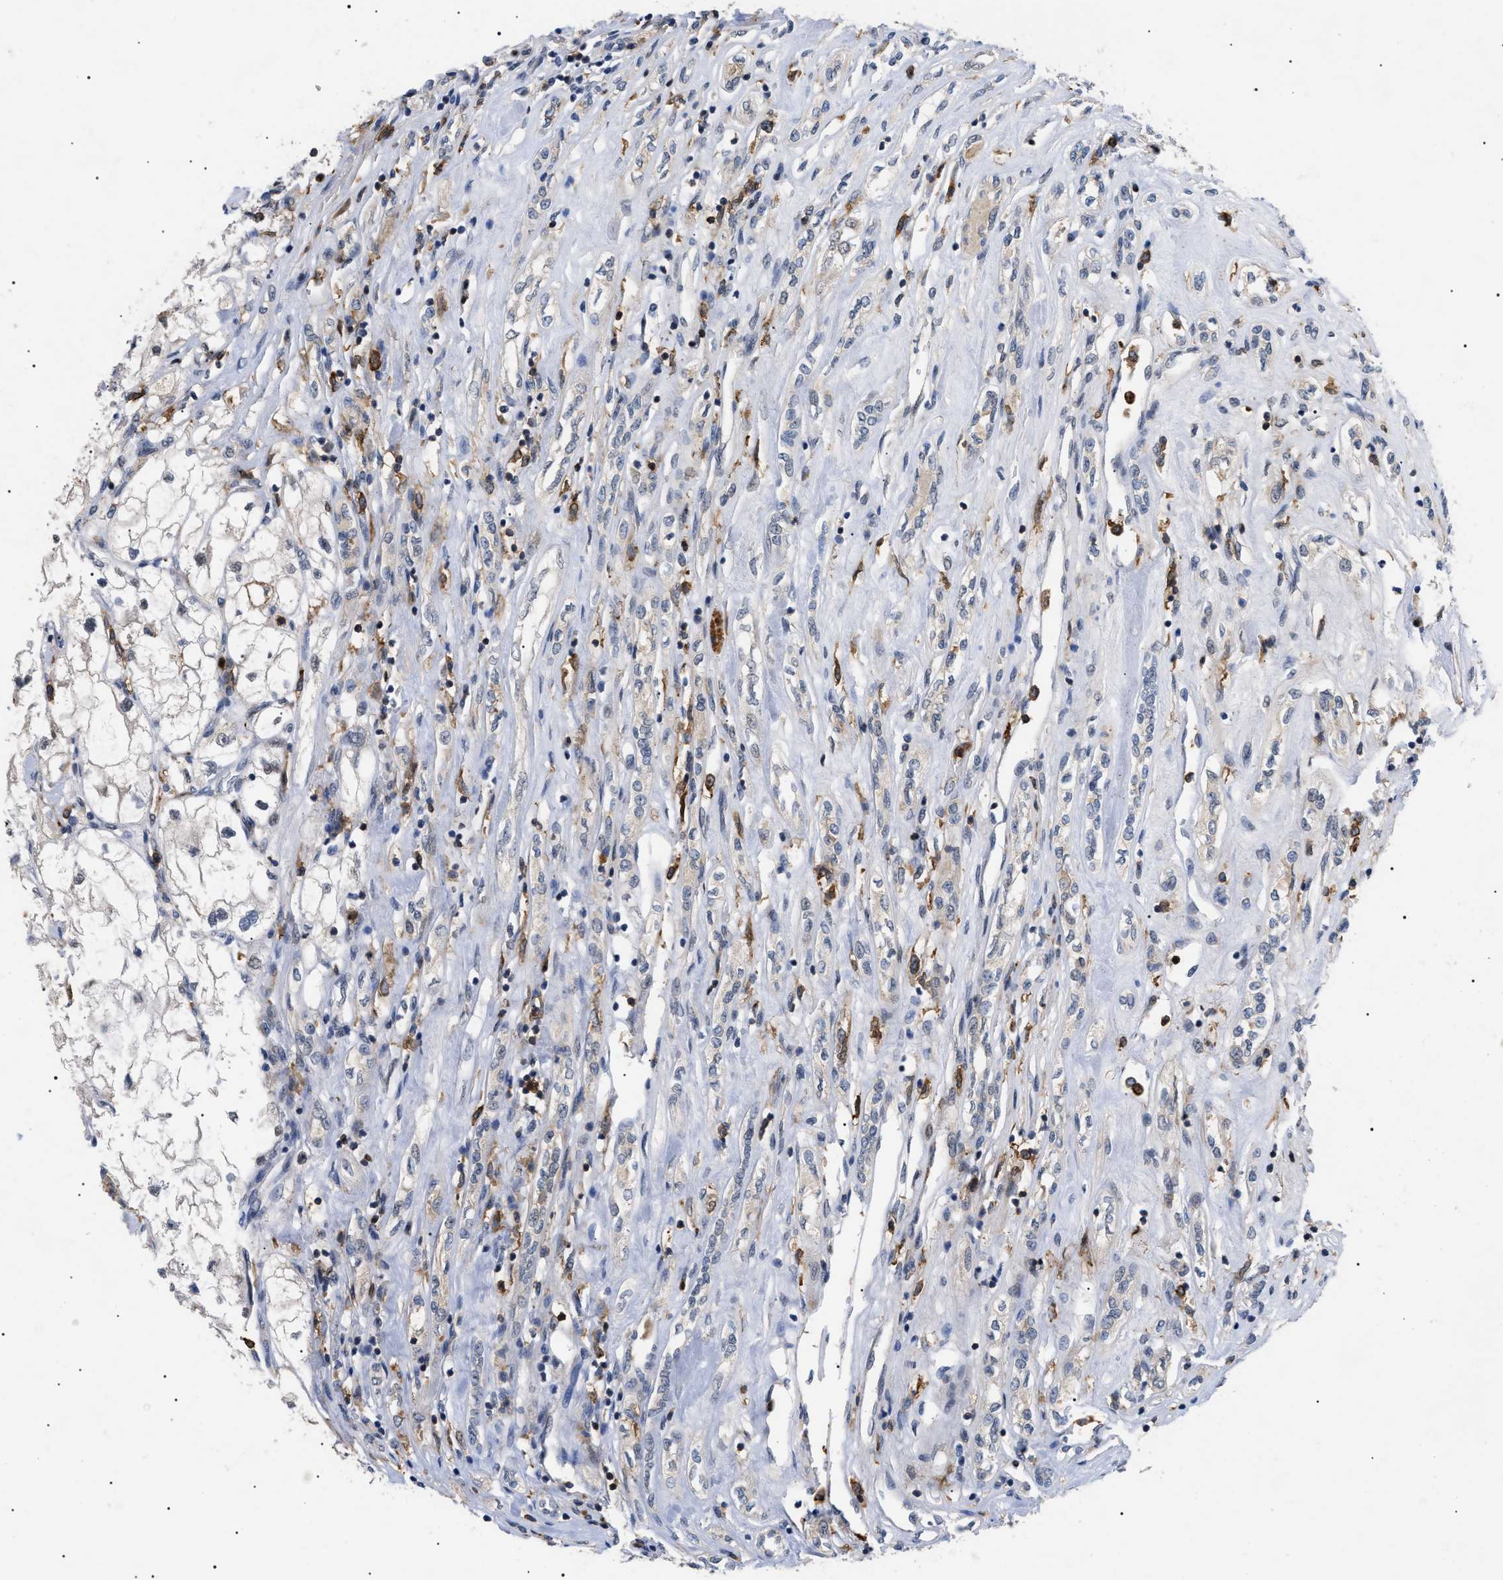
{"staining": {"intensity": "negative", "quantity": "none", "location": "none"}, "tissue": "renal cancer", "cell_type": "Tumor cells", "image_type": "cancer", "snomed": [{"axis": "morphology", "description": "Adenocarcinoma, NOS"}, {"axis": "topography", "description": "Kidney"}], "caption": "A micrograph of human adenocarcinoma (renal) is negative for staining in tumor cells.", "gene": "CD300A", "patient": {"sex": "female", "age": 70}}